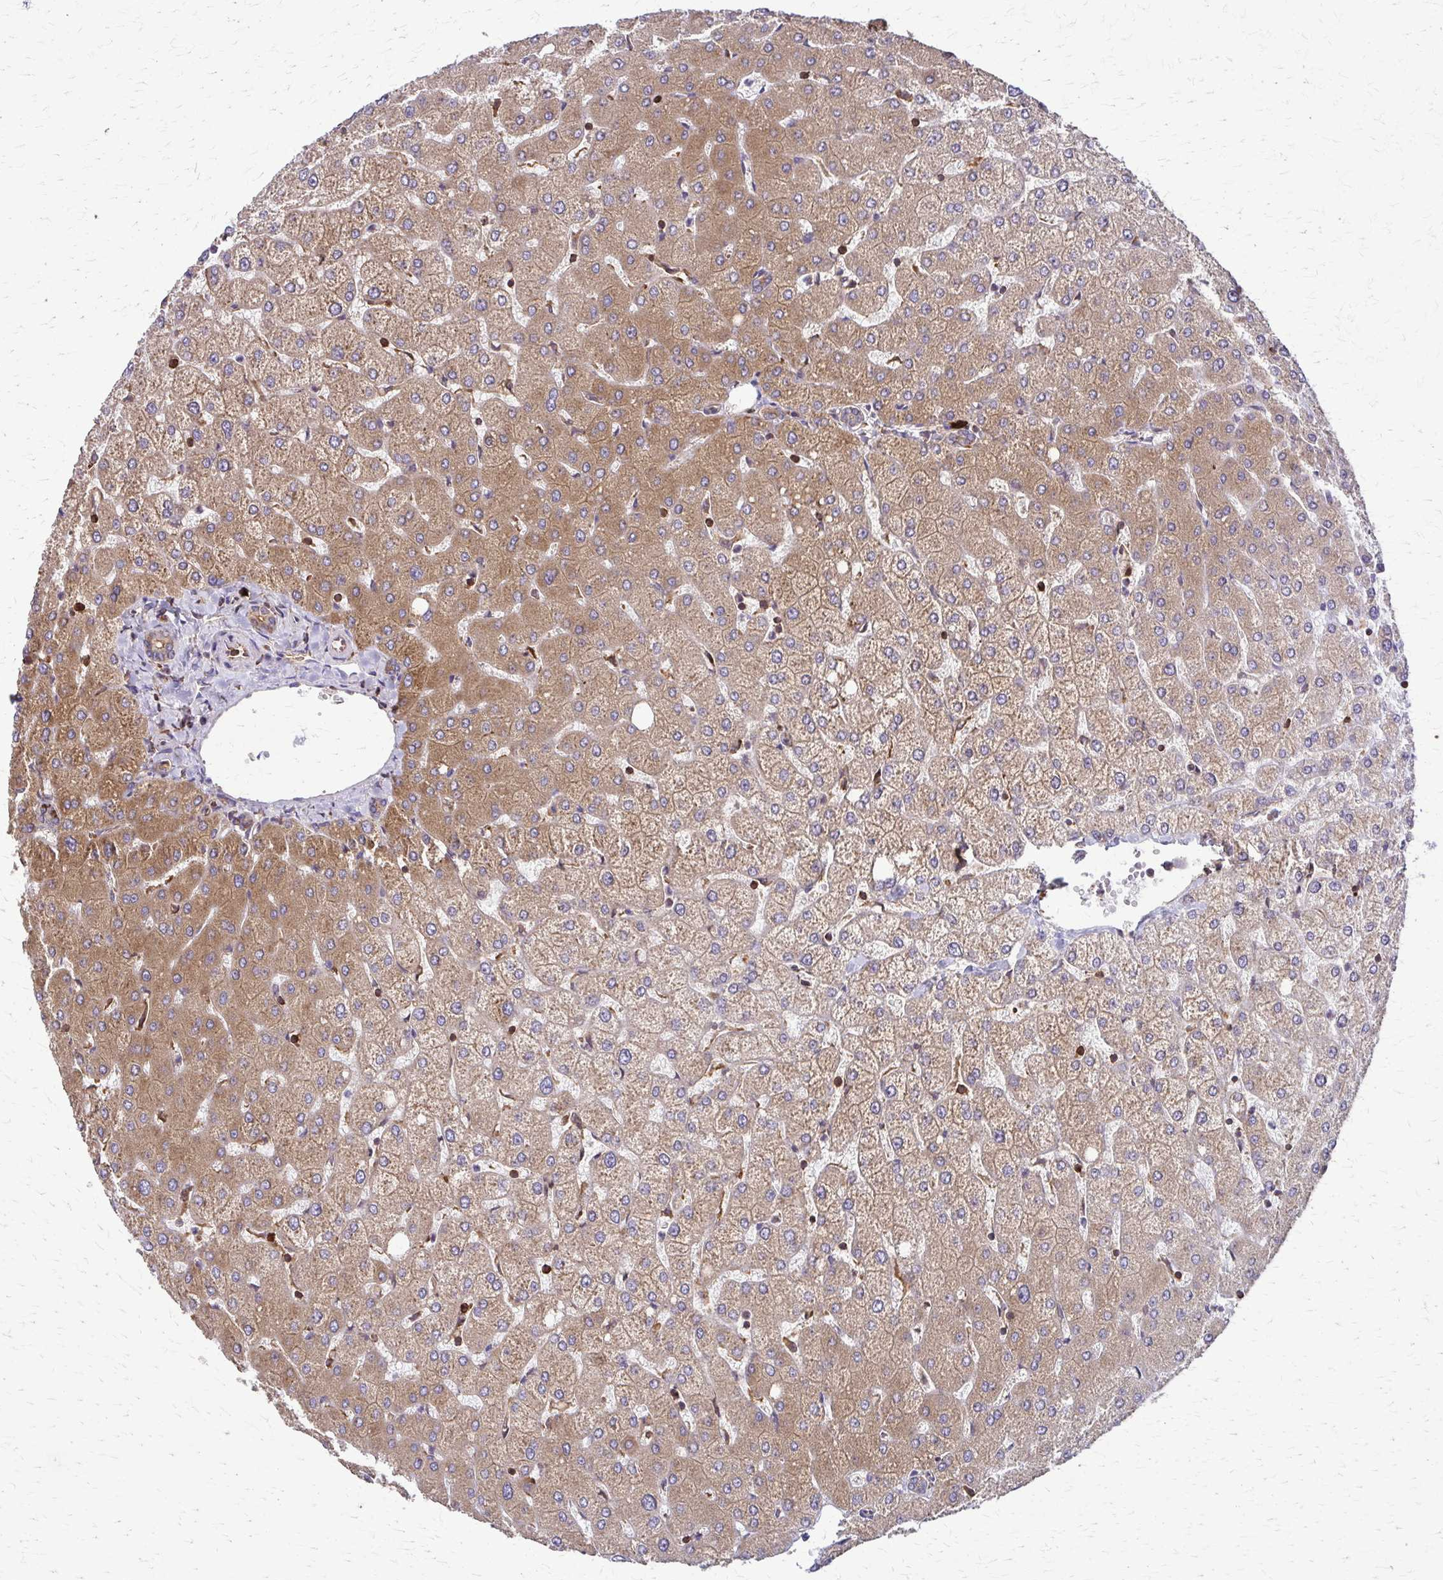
{"staining": {"intensity": "weak", "quantity": ">75%", "location": "cytoplasmic/membranous"}, "tissue": "liver", "cell_type": "Cholangiocytes", "image_type": "normal", "snomed": [{"axis": "morphology", "description": "Normal tissue, NOS"}, {"axis": "topography", "description": "Liver"}], "caption": "Weak cytoplasmic/membranous staining is appreciated in approximately >75% of cholangiocytes in unremarkable liver. (Stains: DAB in brown, nuclei in blue, Microscopy: brightfield microscopy at high magnification).", "gene": "EEF2", "patient": {"sex": "female", "age": 54}}